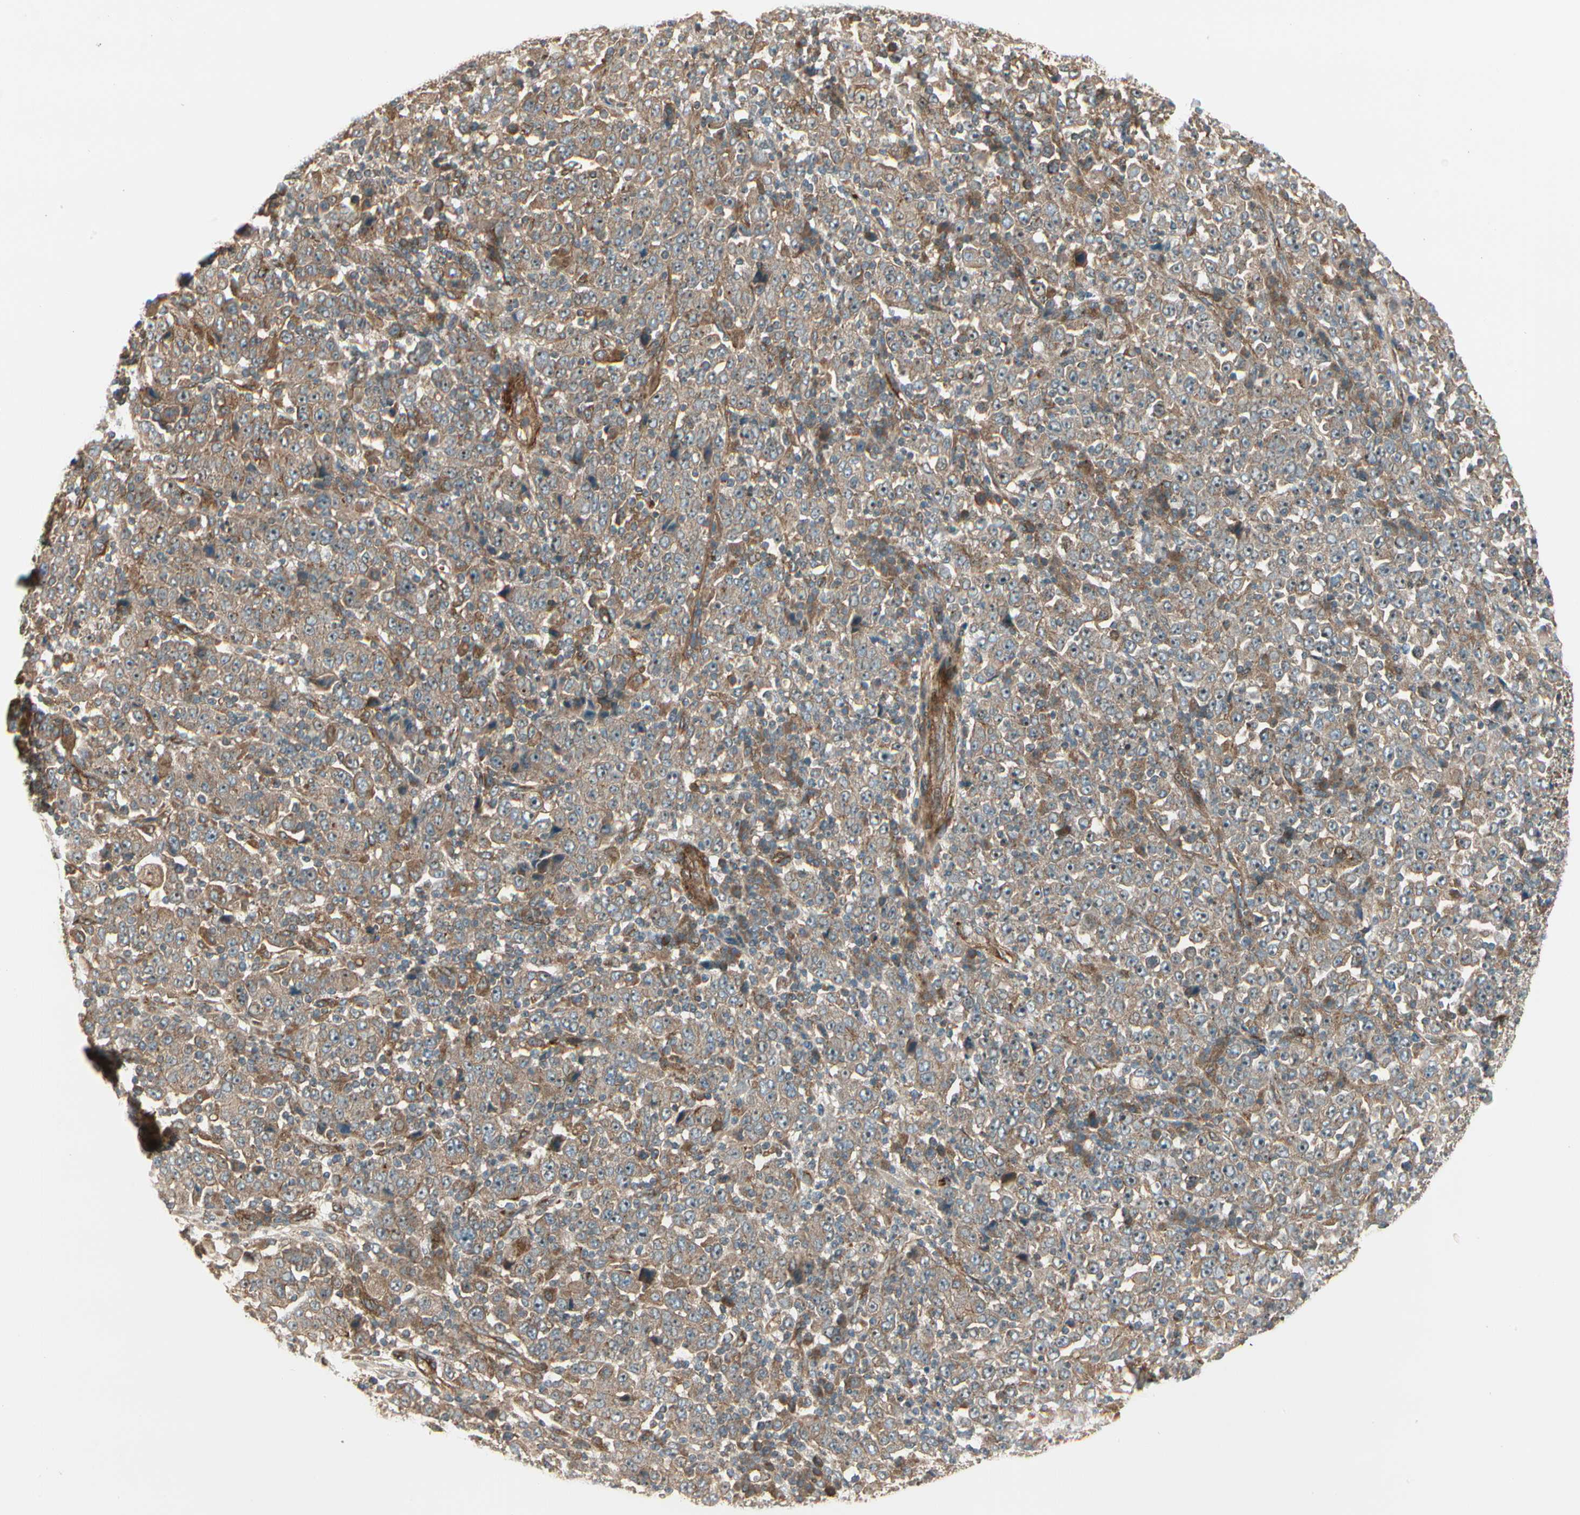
{"staining": {"intensity": "moderate", "quantity": ">75%", "location": "cytoplasmic/membranous"}, "tissue": "stomach cancer", "cell_type": "Tumor cells", "image_type": "cancer", "snomed": [{"axis": "morphology", "description": "Normal tissue, NOS"}, {"axis": "morphology", "description": "Adenocarcinoma, NOS"}, {"axis": "topography", "description": "Stomach, upper"}, {"axis": "topography", "description": "Stomach"}], "caption": "An immunohistochemistry histopathology image of tumor tissue is shown. Protein staining in brown labels moderate cytoplasmic/membranous positivity in stomach adenocarcinoma within tumor cells.", "gene": "FKBP15", "patient": {"sex": "male", "age": 59}}